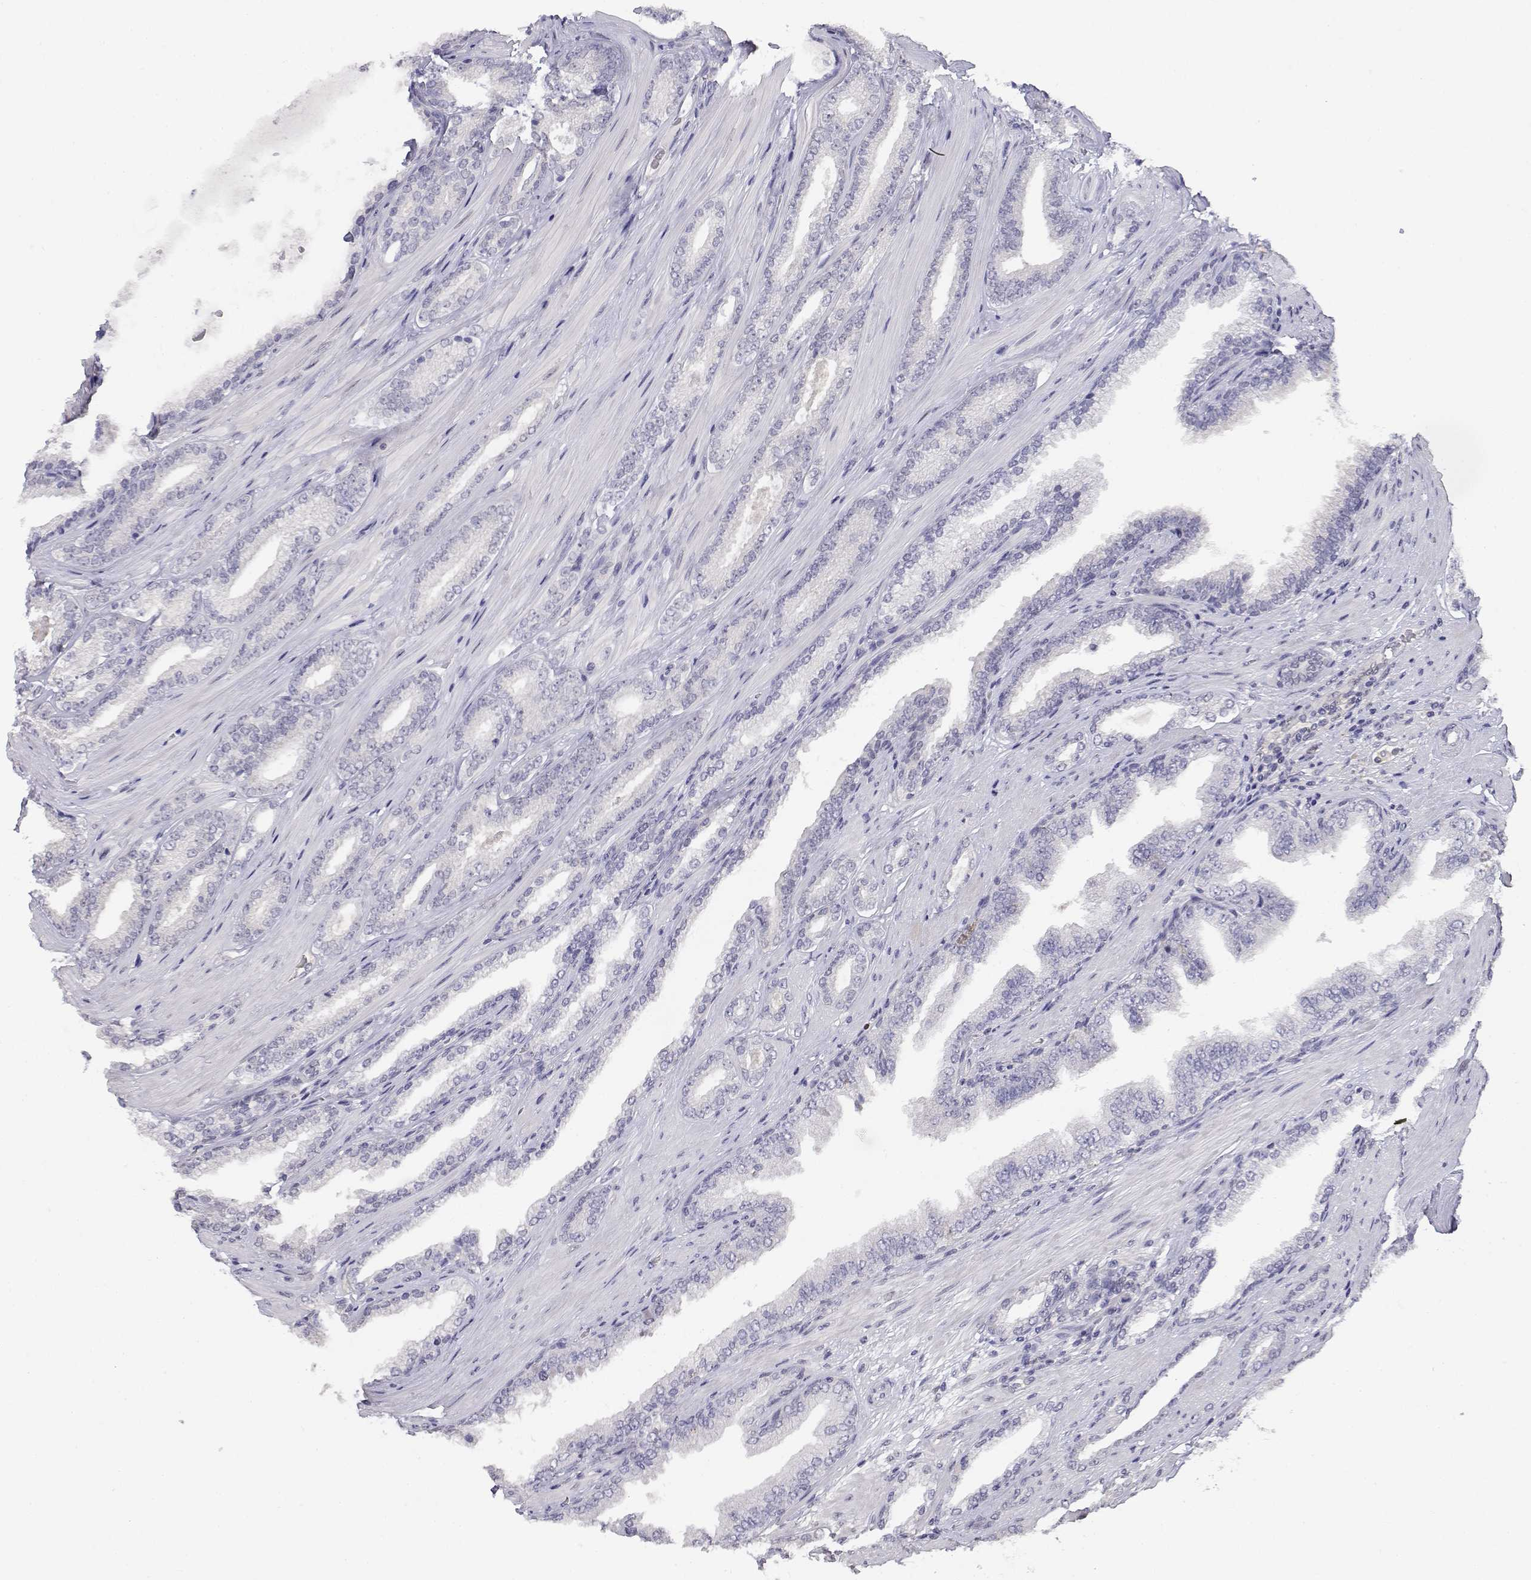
{"staining": {"intensity": "negative", "quantity": "none", "location": "none"}, "tissue": "prostate cancer", "cell_type": "Tumor cells", "image_type": "cancer", "snomed": [{"axis": "morphology", "description": "Adenocarcinoma, Low grade"}, {"axis": "topography", "description": "Prostate"}], "caption": "High power microscopy image of an IHC micrograph of prostate cancer (adenocarcinoma (low-grade)), revealing no significant expression in tumor cells.", "gene": "ADA", "patient": {"sex": "male", "age": 61}}